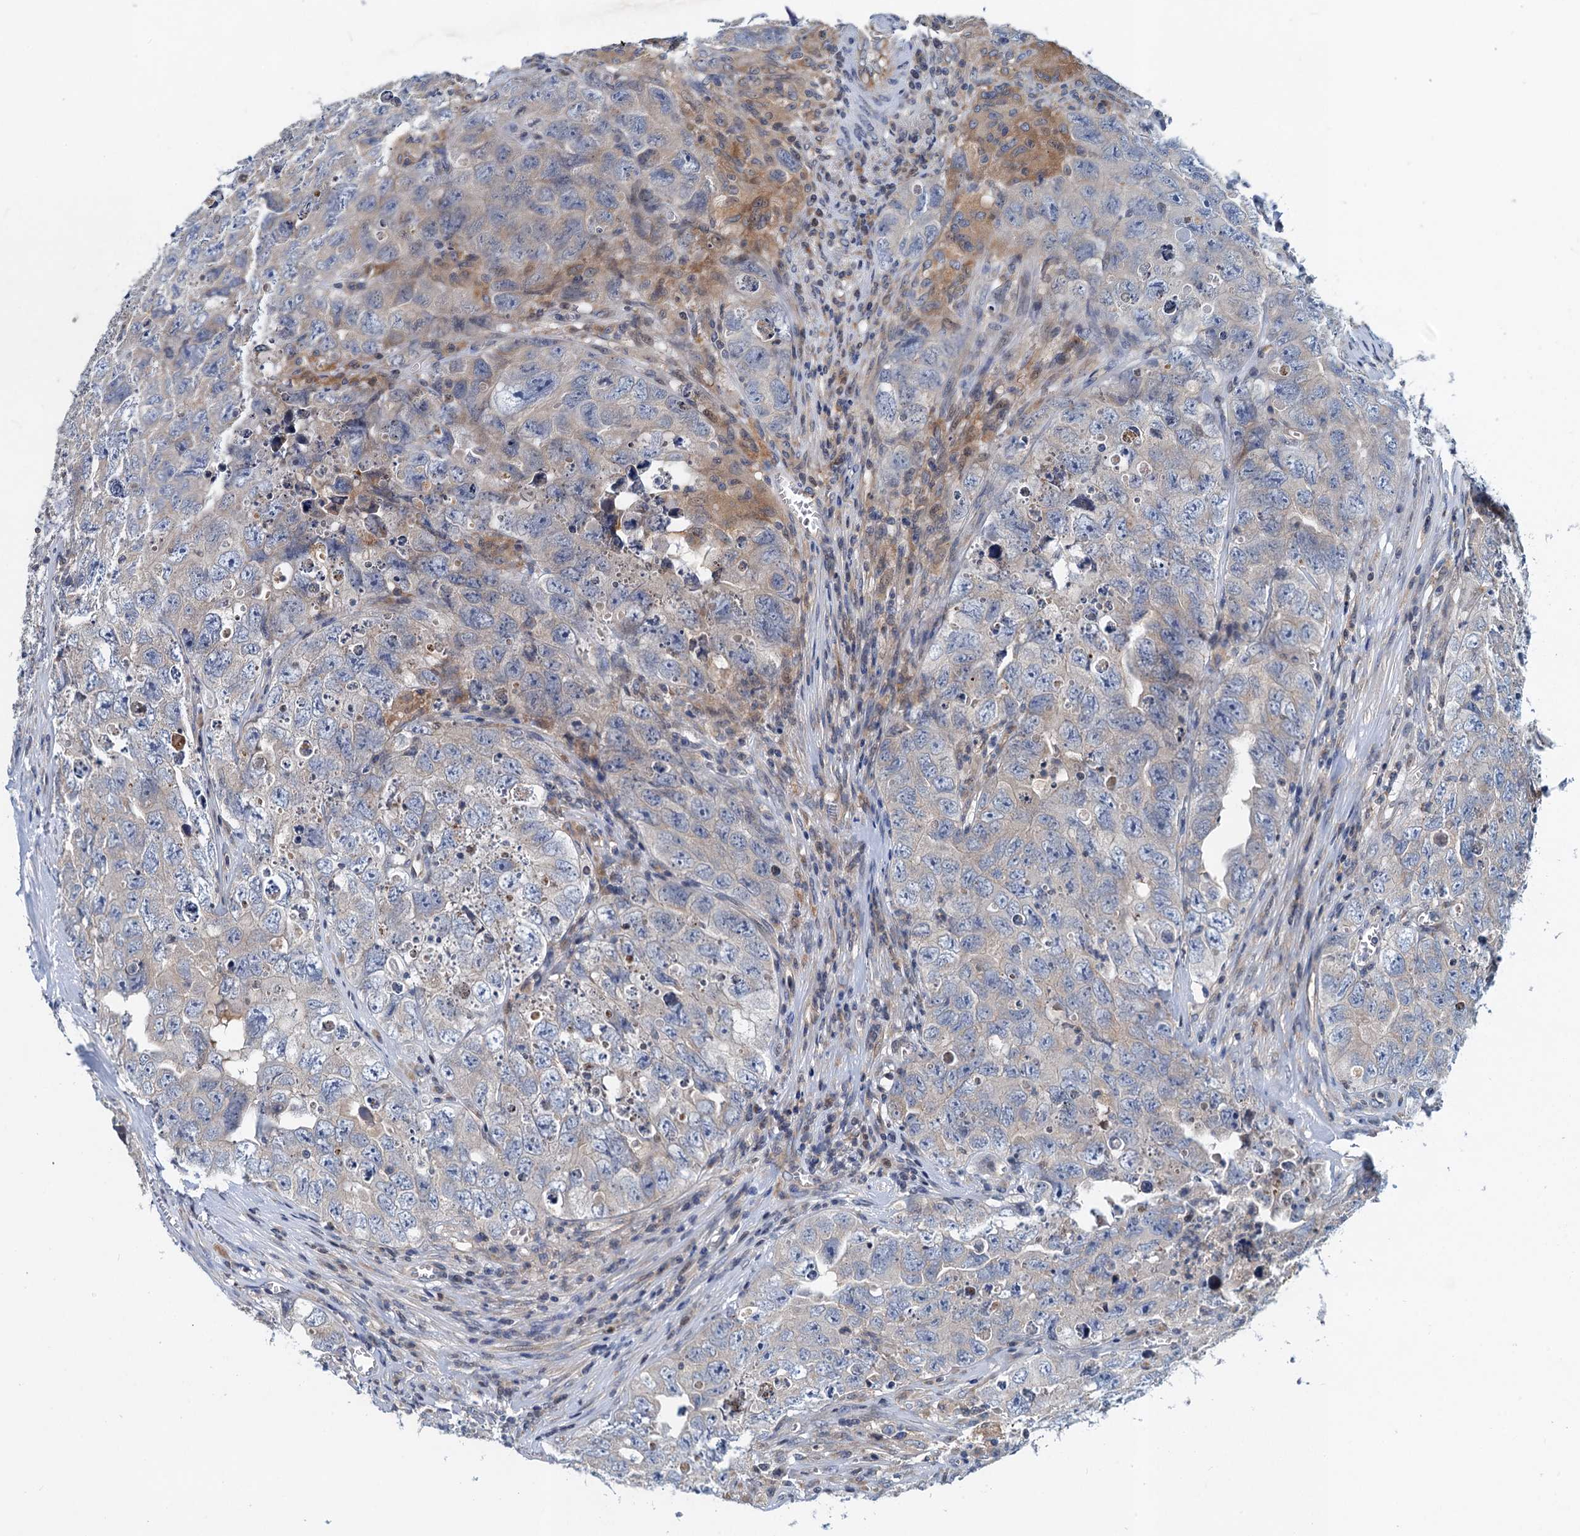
{"staining": {"intensity": "negative", "quantity": "none", "location": "none"}, "tissue": "testis cancer", "cell_type": "Tumor cells", "image_type": "cancer", "snomed": [{"axis": "morphology", "description": "Seminoma, NOS"}, {"axis": "morphology", "description": "Carcinoma, Embryonal, NOS"}, {"axis": "topography", "description": "Testis"}], "caption": "Immunohistochemistry histopathology image of neoplastic tissue: testis seminoma stained with DAB displays no significant protein staining in tumor cells.", "gene": "NBEA", "patient": {"sex": "male", "age": 43}}